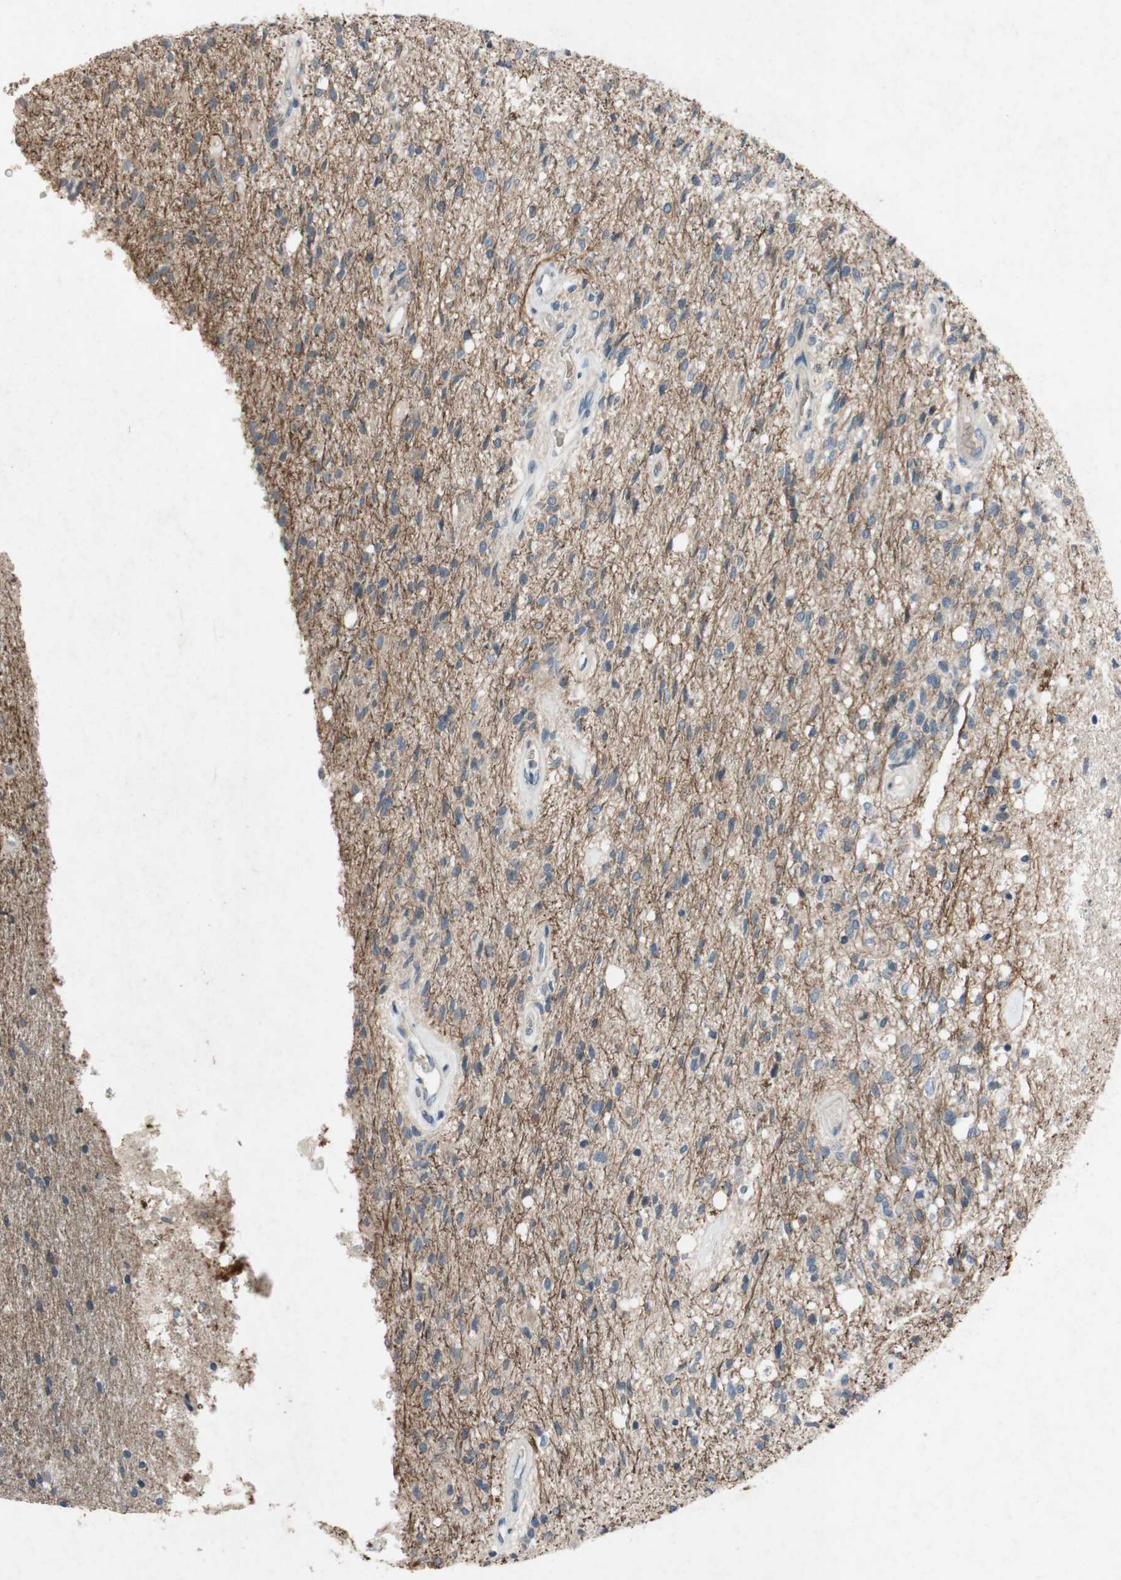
{"staining": {"intensity": "negative", "quantity": "none", "location": "none"}, "tissue": "glioma", "cell_type": "Tumor cells", "image_type": "cancer", "snomed": [{"axis": "morphology", "description": "Normal tissue, NOS"}, {"axis": "morphology", "description": "Glioma, malignant, High grade"}, {"axis": "topography", "description": "Cerebral cortex"}], "caption": "High-grade glioma (malignant) was stained to show a protein in brown. There is no significant staining in tumor cells. (Stains: DAB (3,3'-diaminobenzidine) IHC with hematoxylin counter stain, Microscopy: brightfield microscopy at high magnification).", "gene": "ADD2", "patient": {"sex": "male", "age": 77}}